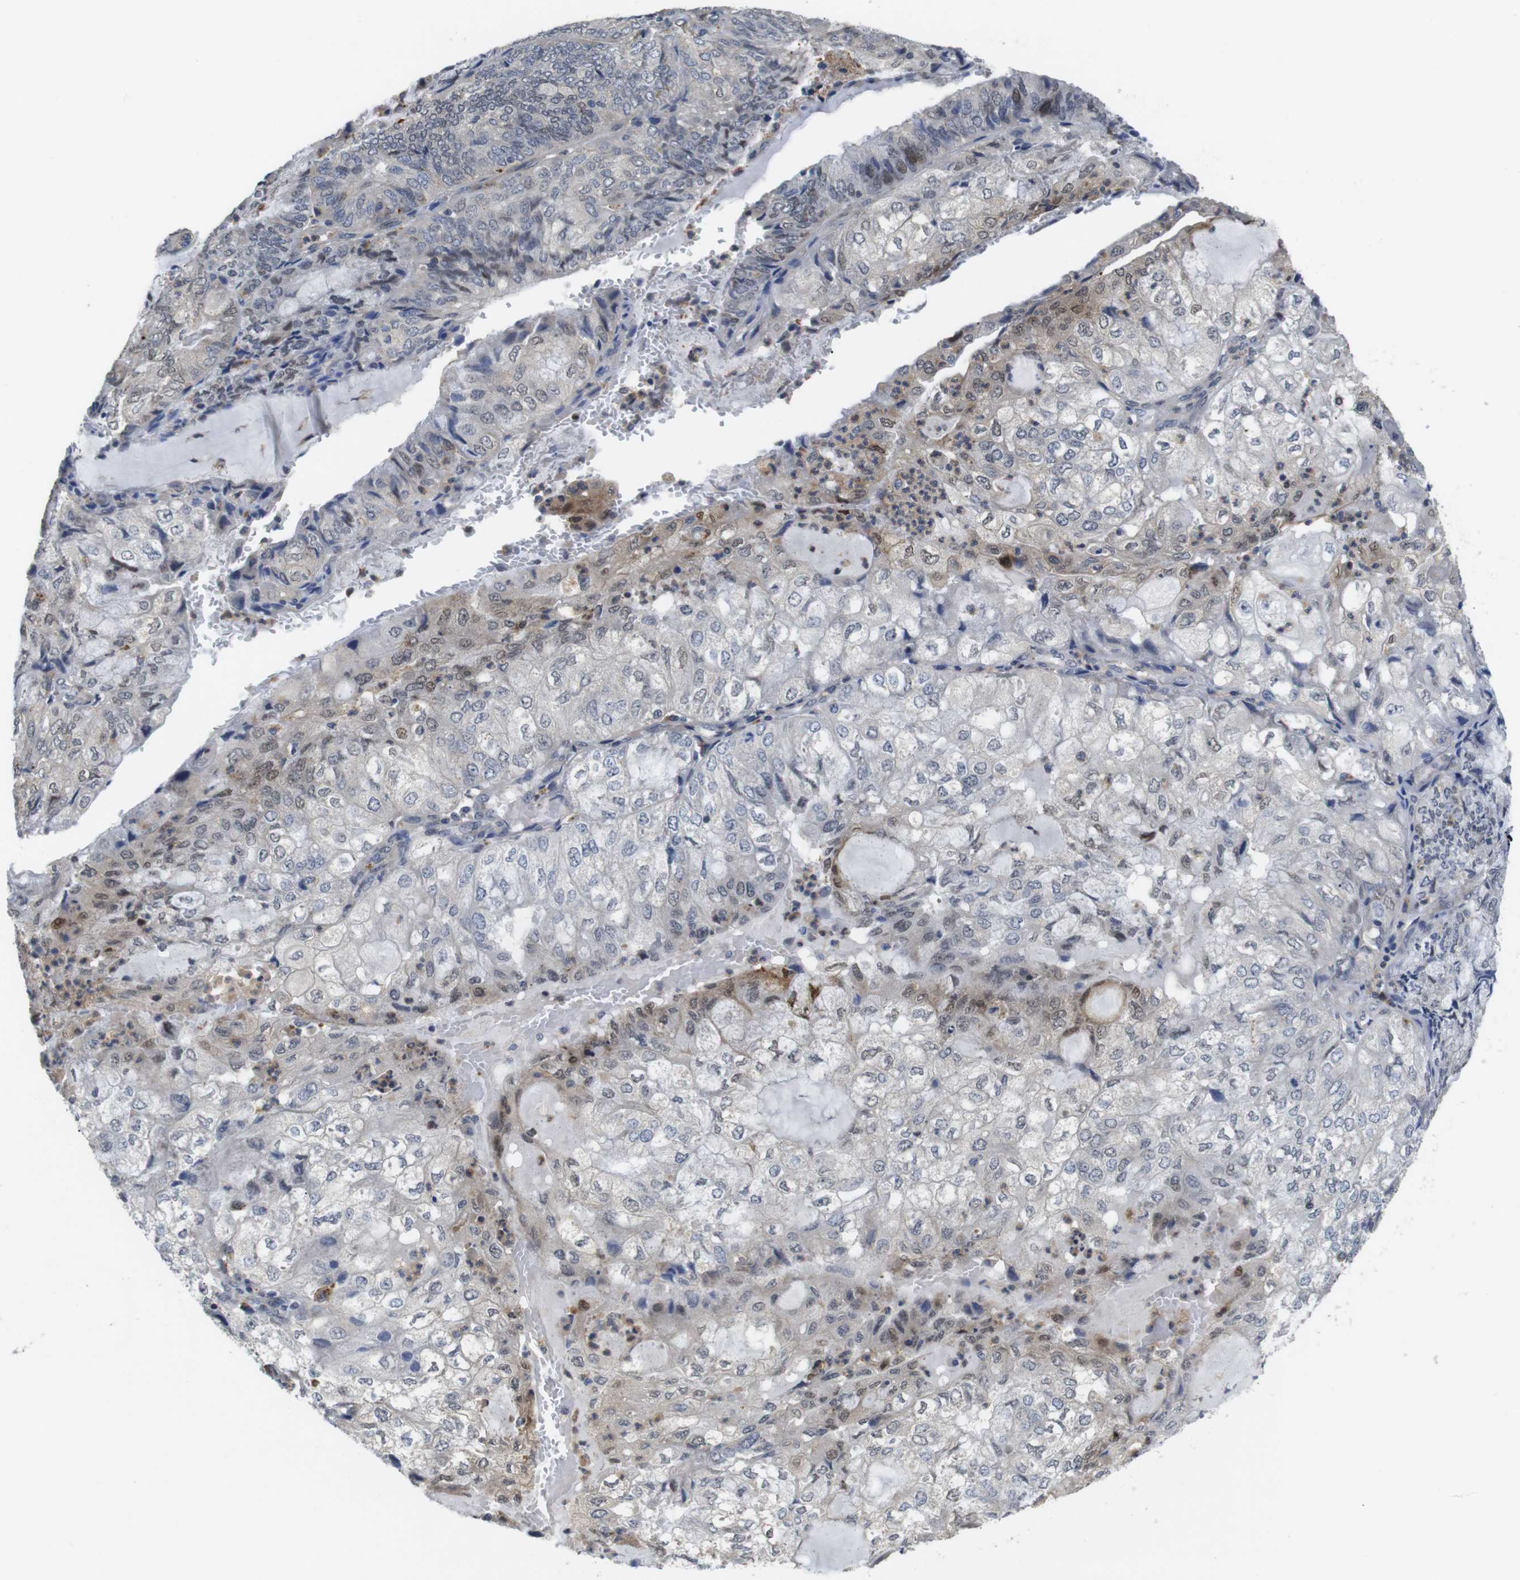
{"staining": {"intensity": "weak", "quantity": "<25%", "location": "nuclear"}, "tissue": "endometrial cancer", "cell_type": "Tumor cells", "image_type": "cancer", "snomed": [{"axis": "morphology", "description": "Adenocarcinoma, NOS"}, {"axis": "topography", "description": "Endometrium"}], "caption": "There is no significant staining in tumor cells of endometrial adenocarcinoma.", "gene": "FNTA", "patient": {"sex": "female", "age": 81}}